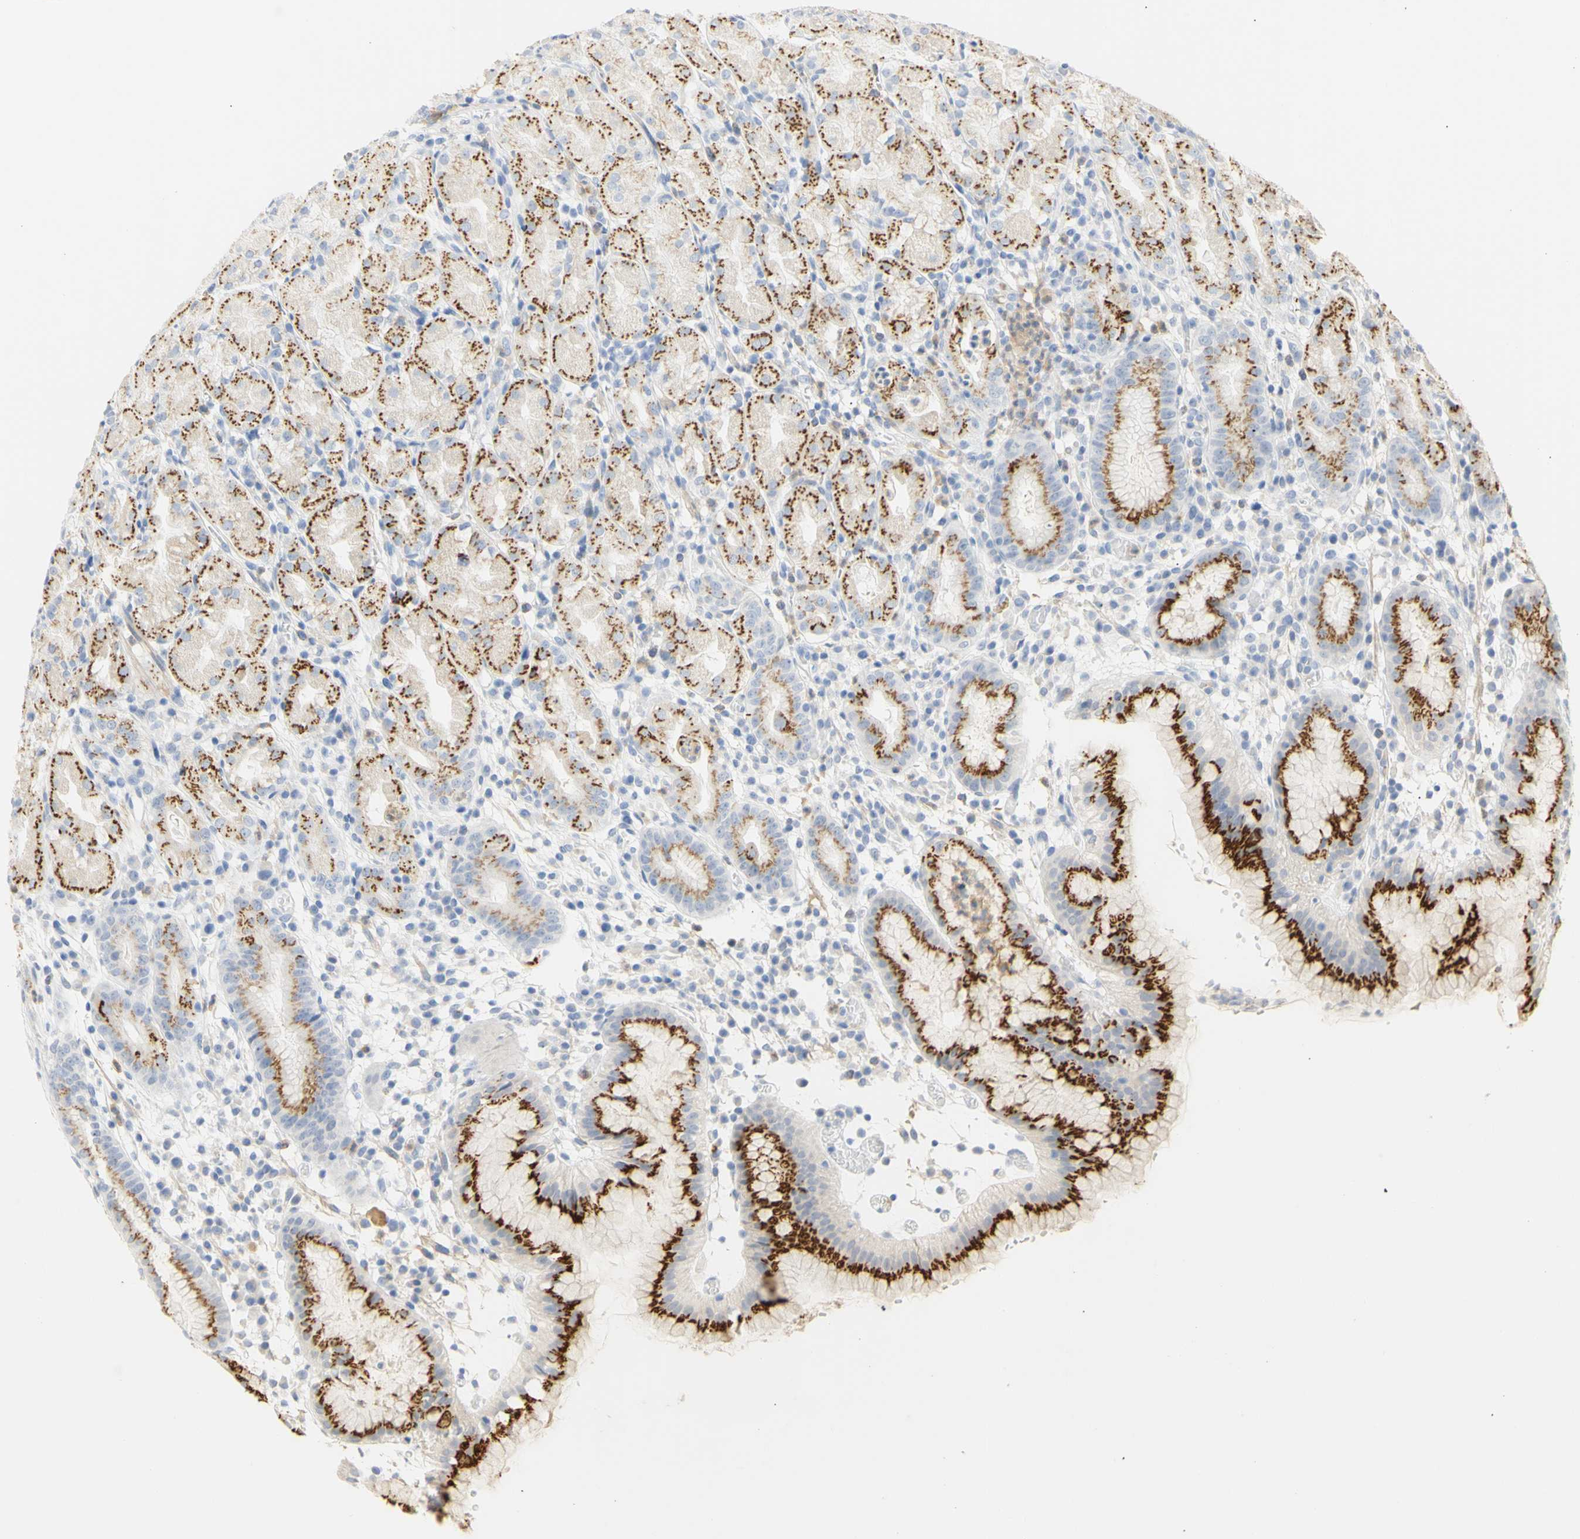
{"staining": {"intensity": "strong", "quantity": ">75%", "location": "cytoplasmic/membranous"}, "tissue": "stomach", "cell_type": "Glandular cells", "image_type": "normal", "snomed": [{"axis": "morphology", "description": "Normal tissue, NOS"}, {"axis": "topography", "description": "Stomach"}, {"axis": "topography", "description": "Stomach, lower"}], "caption": "This is a photomicrograph of immunohistochemistry staining of unremarkable stomach, which shows strong expression in the cytoplasmic/membranous of glandular cells.", "gene": "B4GALNT3", "patient": {"sex": "female", "age": 75}}